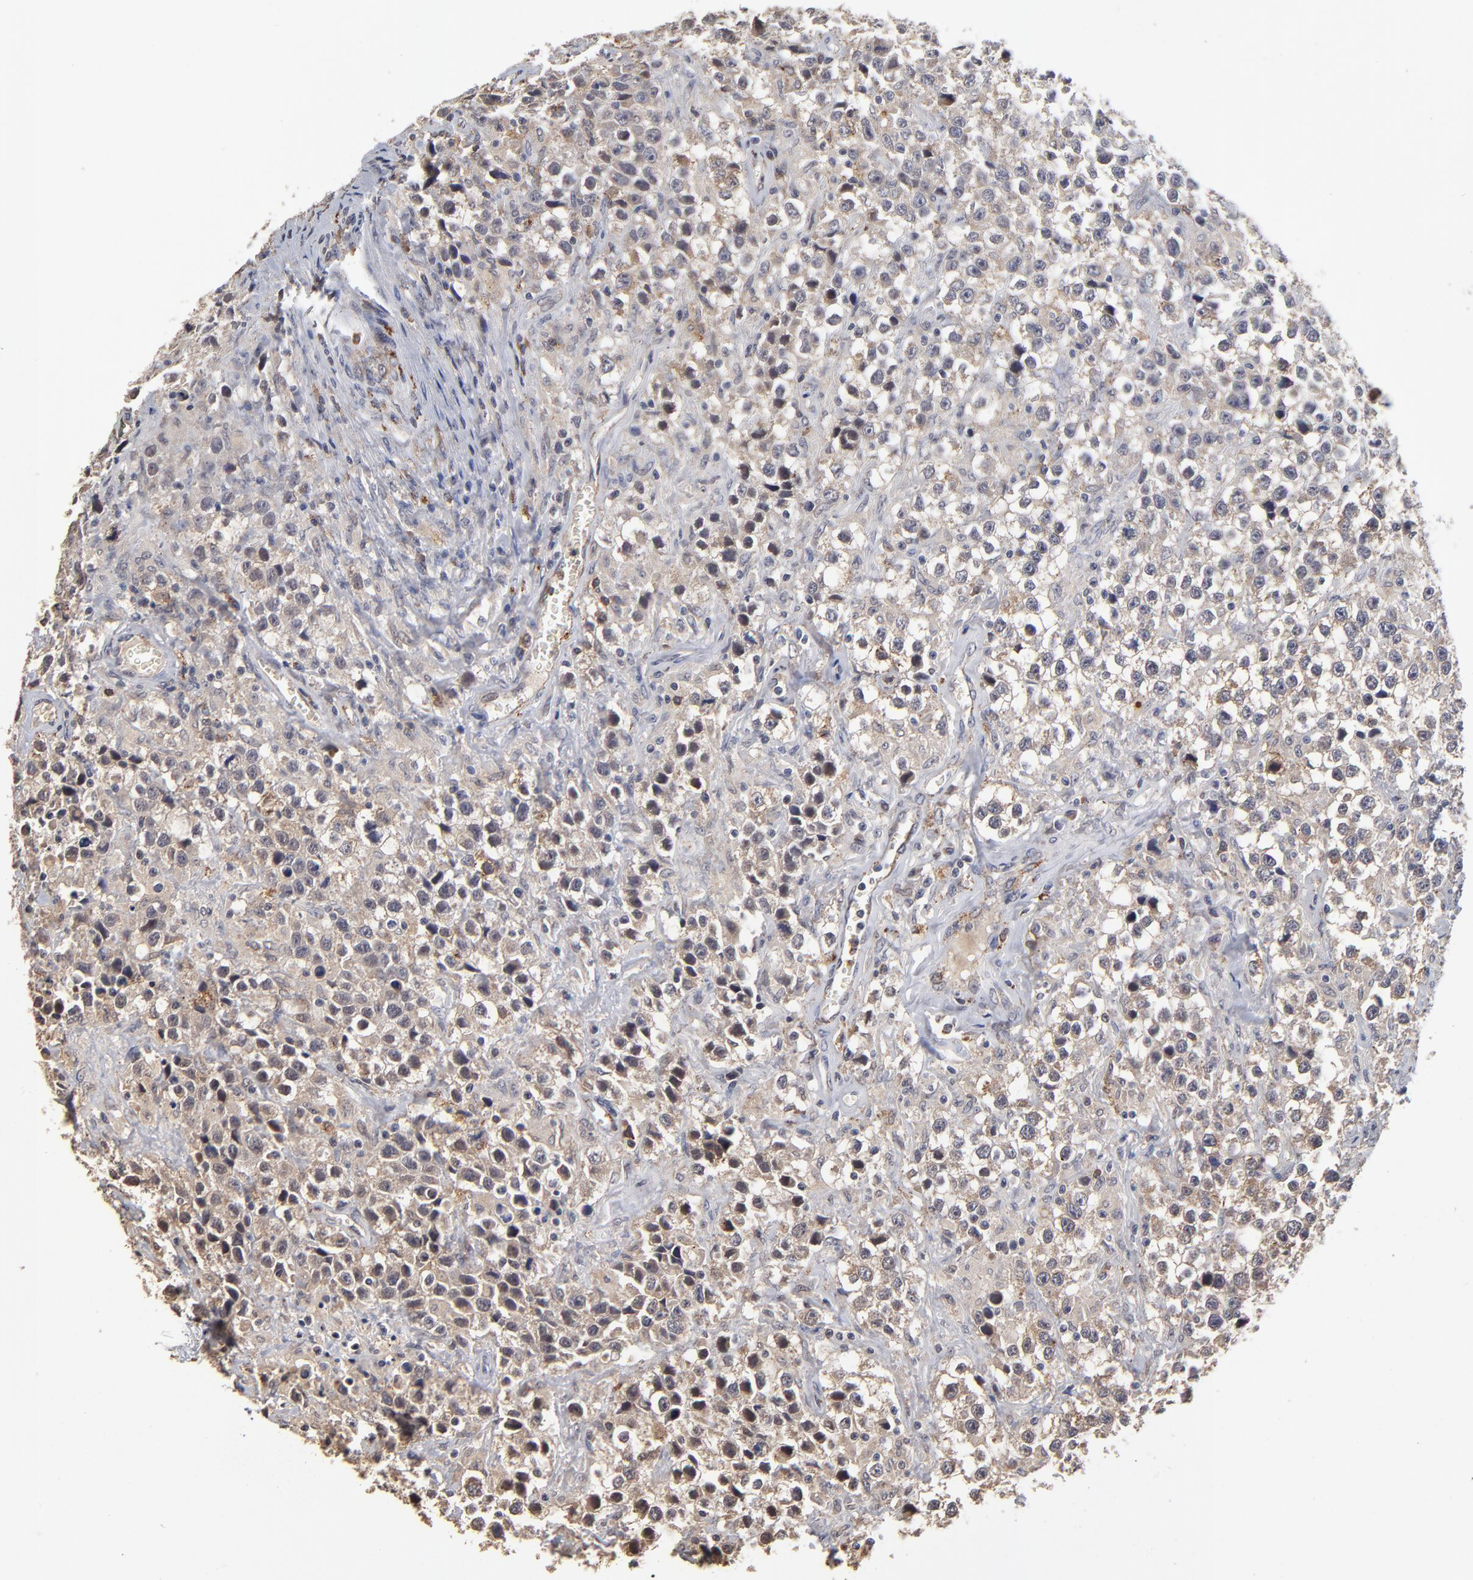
{"staining": {"intensity": "weak", "quantity": "25%-75%", "location": "cytoplasmic/membranous"}, "tissue": "testis cancer", "cell_type": "Tumor cells", "image_type": "cancer", "snomed": [{"axis": "morphology", "description": "Seminoma, NOS"}, {"axis": "topography", "description": "Testis"}], "caption": "A histopathology image showing weak cytoplasmic/membranous positivity in about 25%-75% of tumor cells in testis seminoma, as visualized by brown immunohistochemical staining.", "gene": "ASB8", "patient": {"sex": "male", "age": 43}}